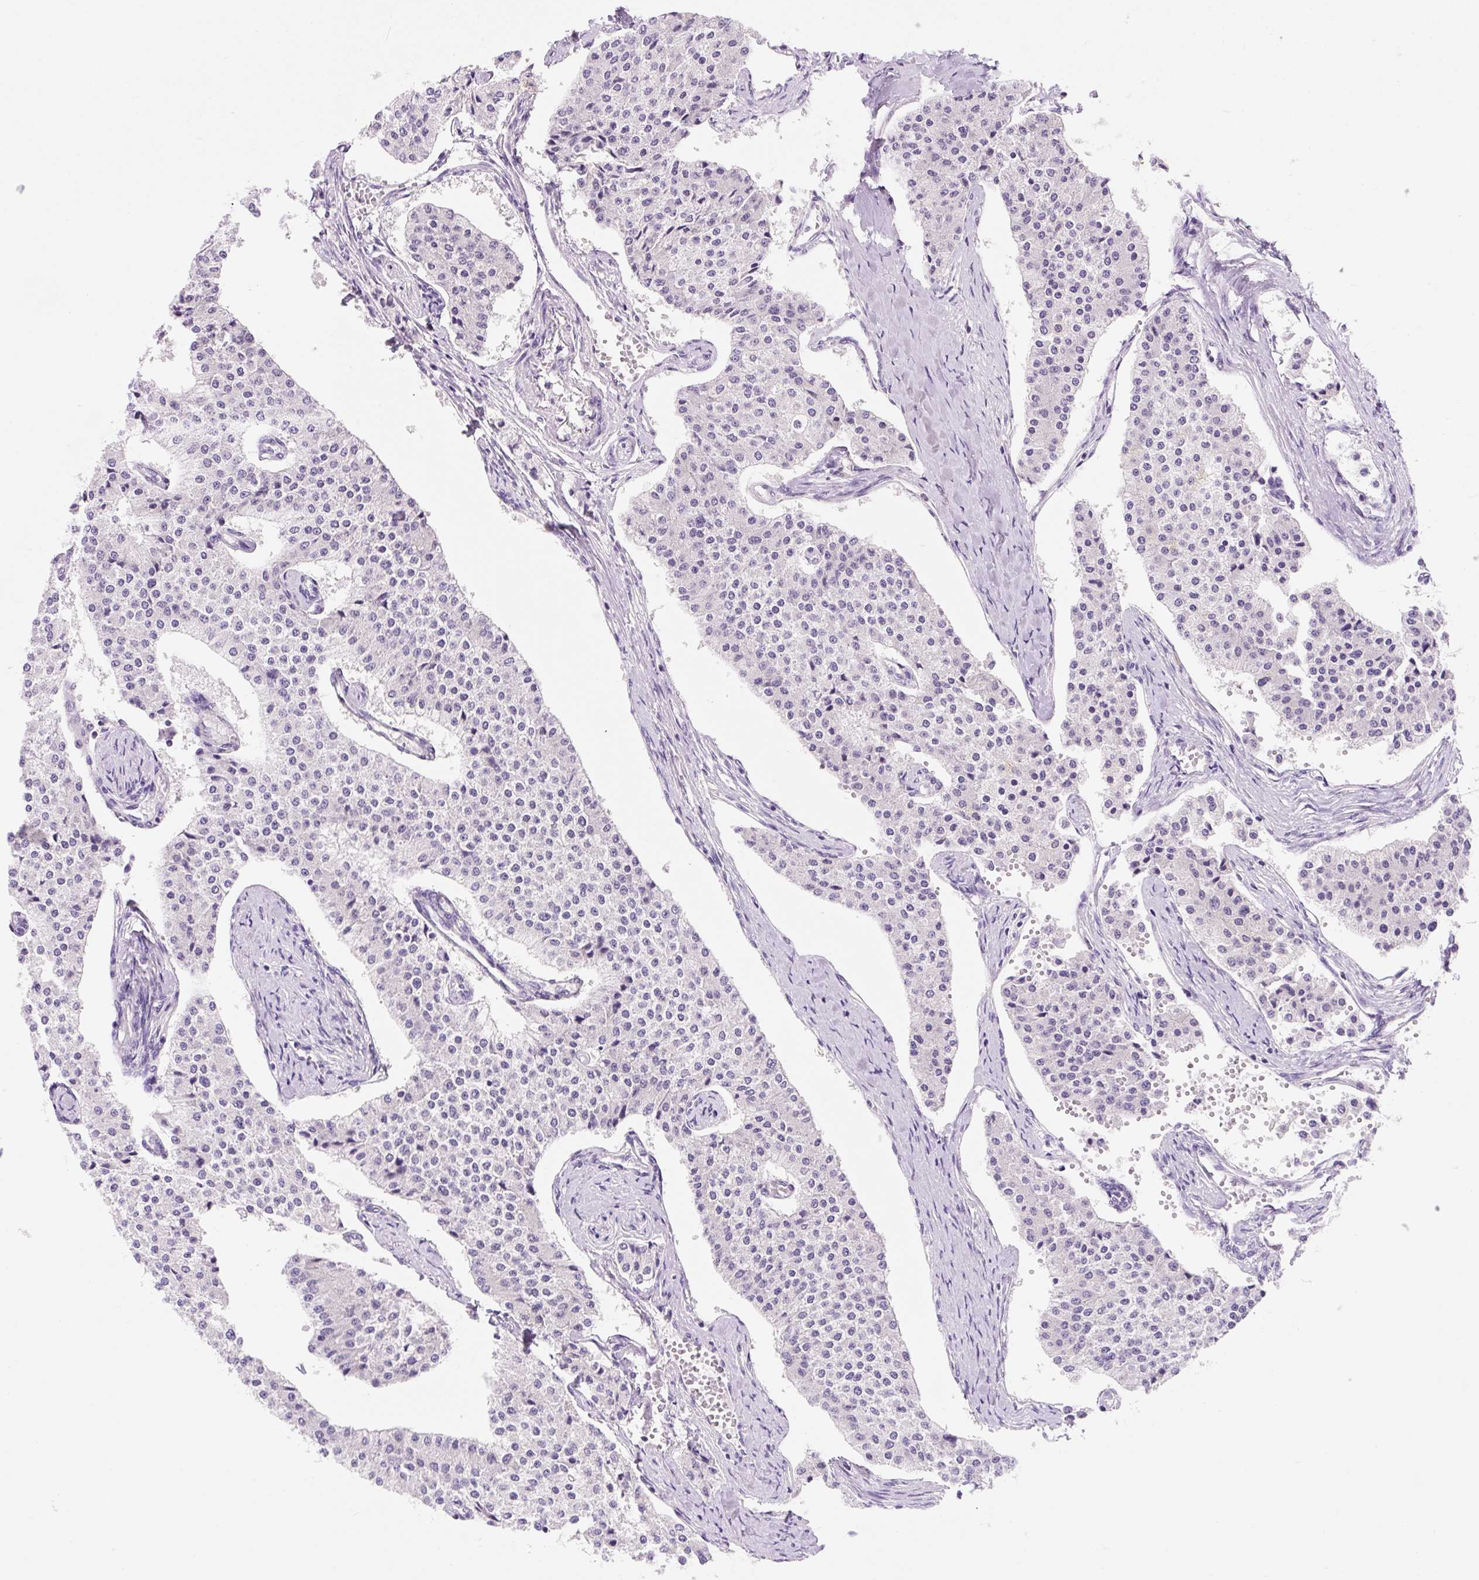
{"staining": {"intensity": "negative", "quantity": "none", "location": "none"}, "tissue": "carcinoid", "cell_type": "Tumor cells", "image_type": "cancer", "snomed": [{"axis": "morphology", "description": "Carcinoid, malignant, NOS"}, {"axis": "topography", "description": "Colon"}], "caption": "A histopathology image of malignant carcinoid stained for a protein reveals no brown staining in tumor cells.", "gene": "CELF6", "patient": {"sex": "female", "age": 52}}